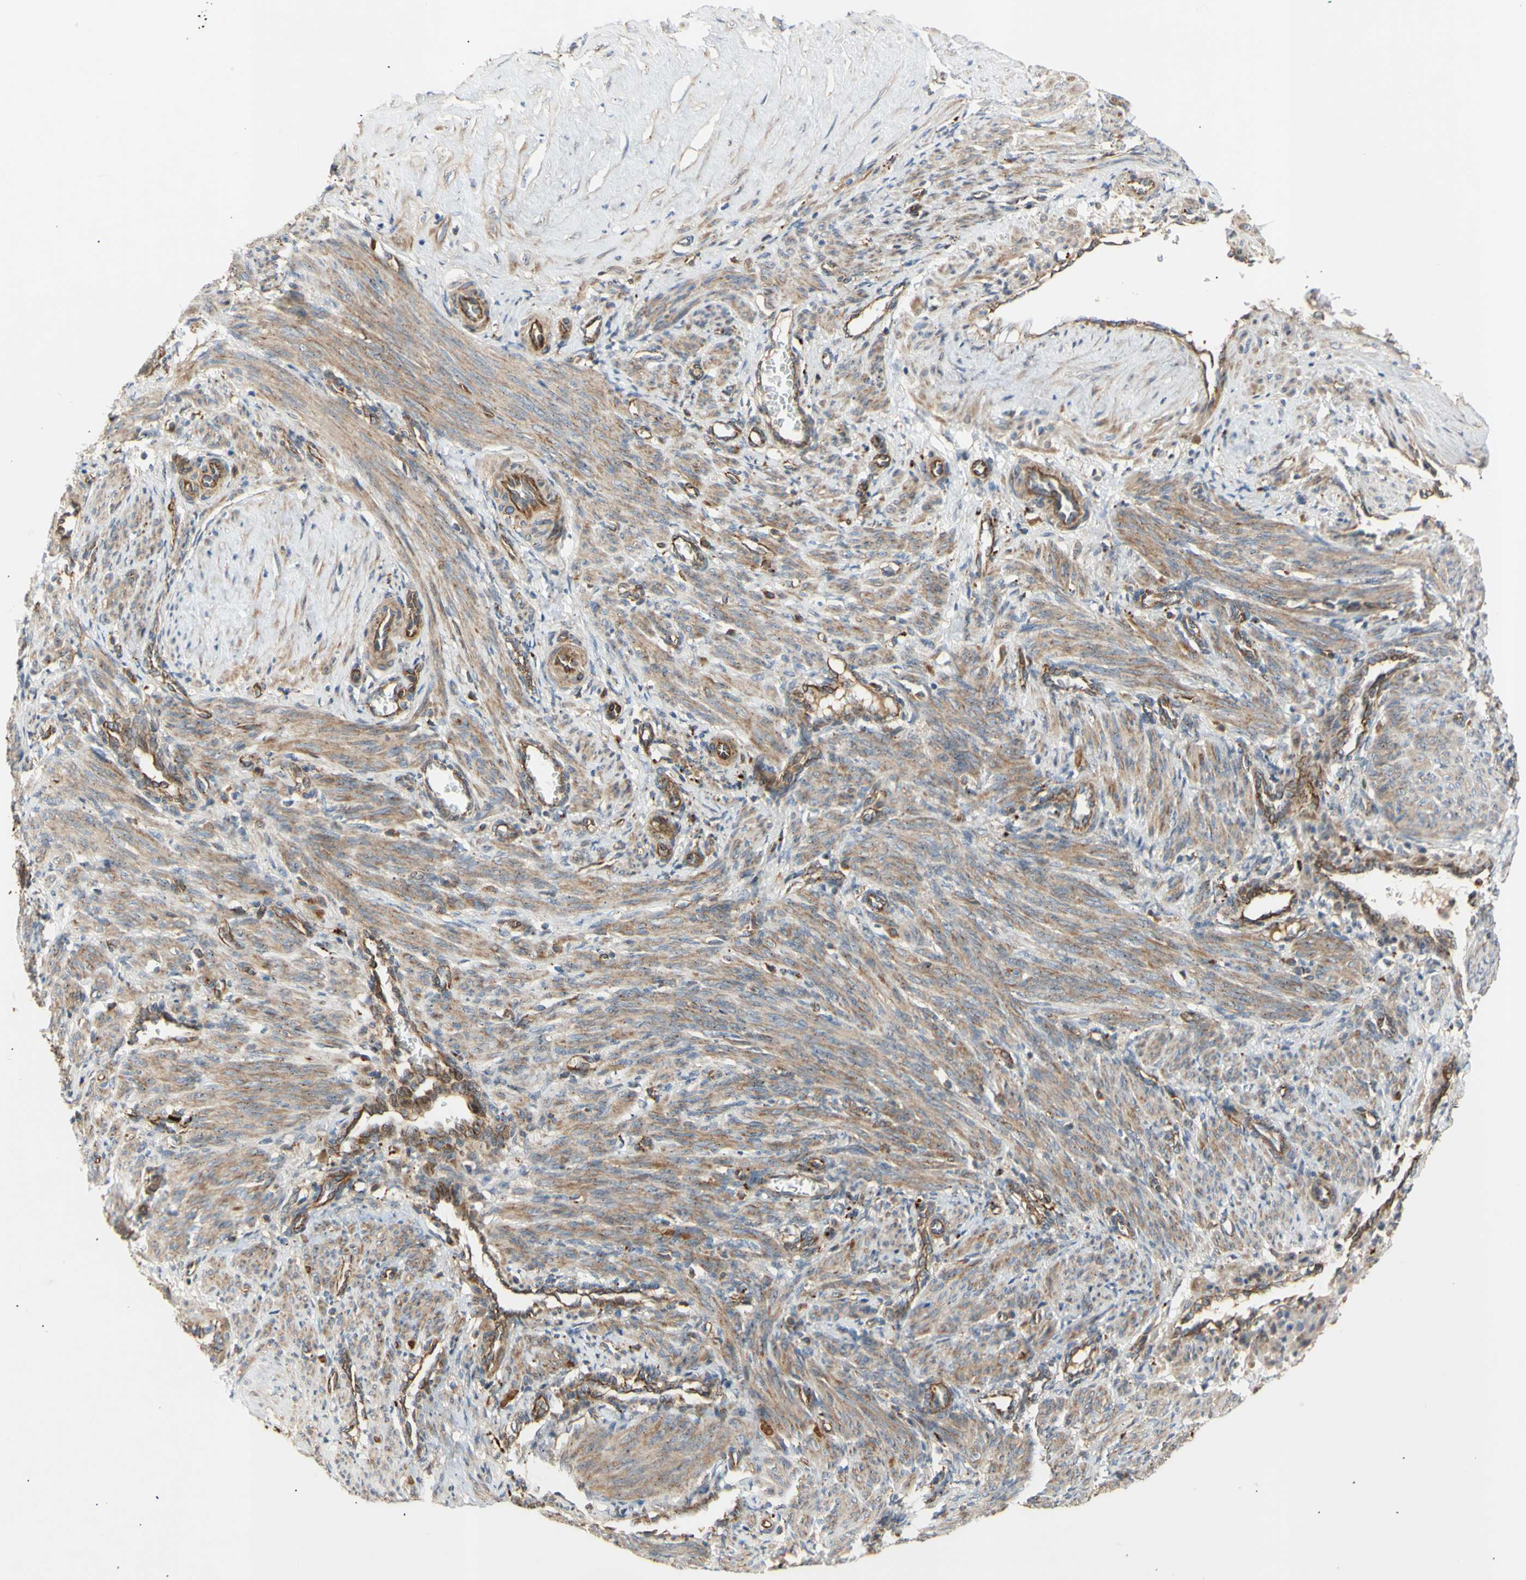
{"staining": {"intensity": "weak", "quantity": "25%-75%", "location": "cytoplasmic/membranous"}, "tissue": "smooth muscle", "cell_type": "Smooth muscle cells", "image_type": "normal", "snomed": [{"axis": "morphology", "description": "Normal tissue, NOS"}, {"axis": "topography", "description": "Endometrium"}], "caption": "Immunohistochemistry image of unremarkable smooth muscle stained for a protein (brown), which demonstrates low levels of weak cytoplasmic/membranous positivity in about 25%-75% of smooth muscle cells.", "gene": "TUBG2", "patient": {"sex": "female", "age": 33}}